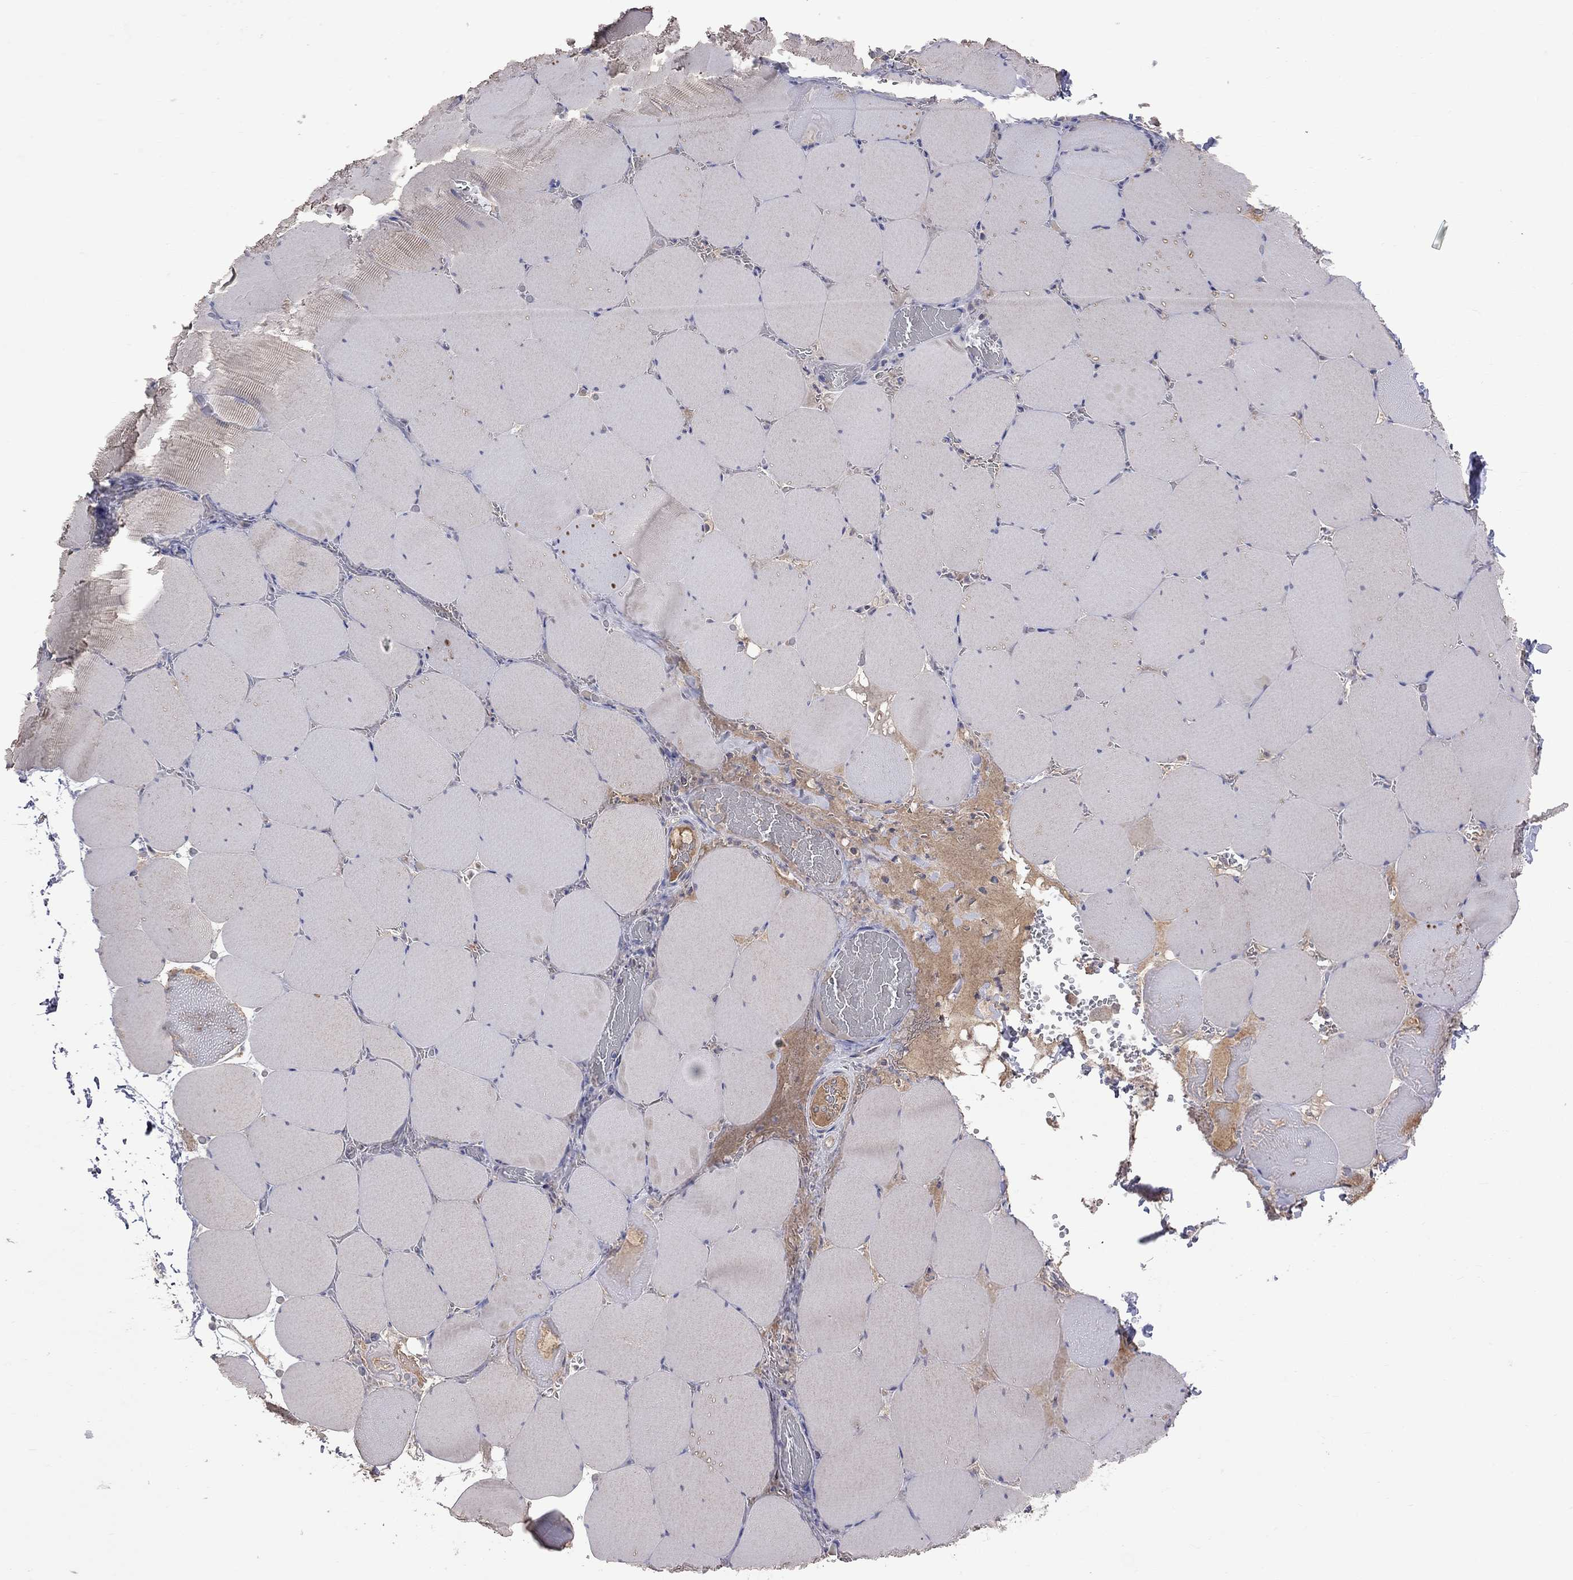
{"staining": {"intensity": "negative", "quantity": "none", "location": "none"}, "tissue": "skeletal muscle", "cell_type": "Myocytes", "image_type": "normal", "snomed": [{"axis": "morphology", "description": "Normal tissue, NOS"}, {"axis": "morphology", "description": "Malignant melanoma, Metastatic site"}, {"axis": "topography", "description": "Skeletal muscle"}], "caption": "Protein analysis of benign skeletal muscle demonstrates no significant positivity in myocytes.", "gene": "HTR6", "patient": {"sex": "male", "age": 50}}